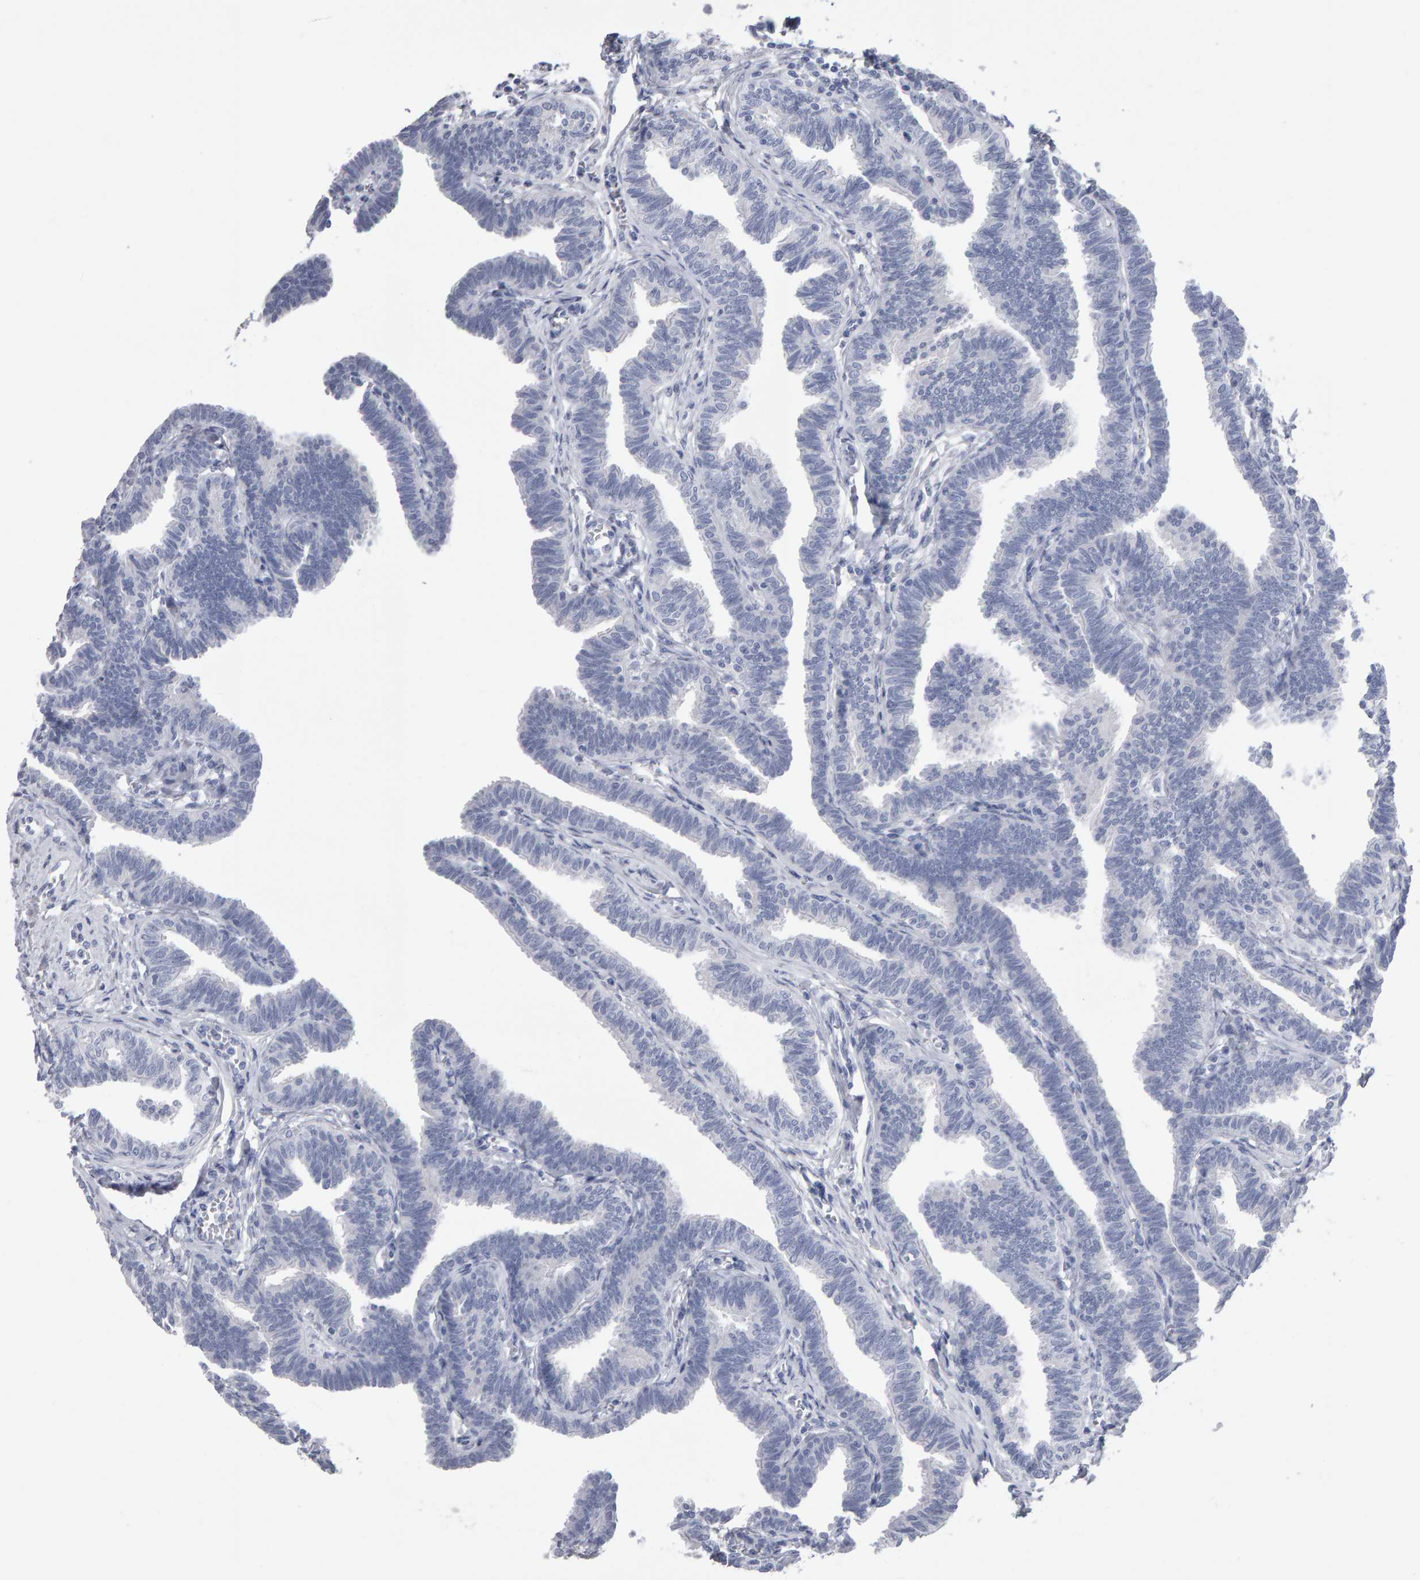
{"staining": {"intensity": "negative", "quantity": "none", "location": "none"}, "tissue": "fallopian tube", "cell_type": "Glandular cells", "image_type": "normal", "snomed": [{"axis": "morphology", "description": "Normal tissue, NOS"}, {"axis": "topography", "description": "Fallopian tube"}, {"axis": "topography", "description": "Ovary"}], "caption": "Immunohistochemical staining of benign human fallopian tube reveals no significant positivity in glandular cells.", "gene": "NCDN", "patient": {"sex": "female", "age": 23}}